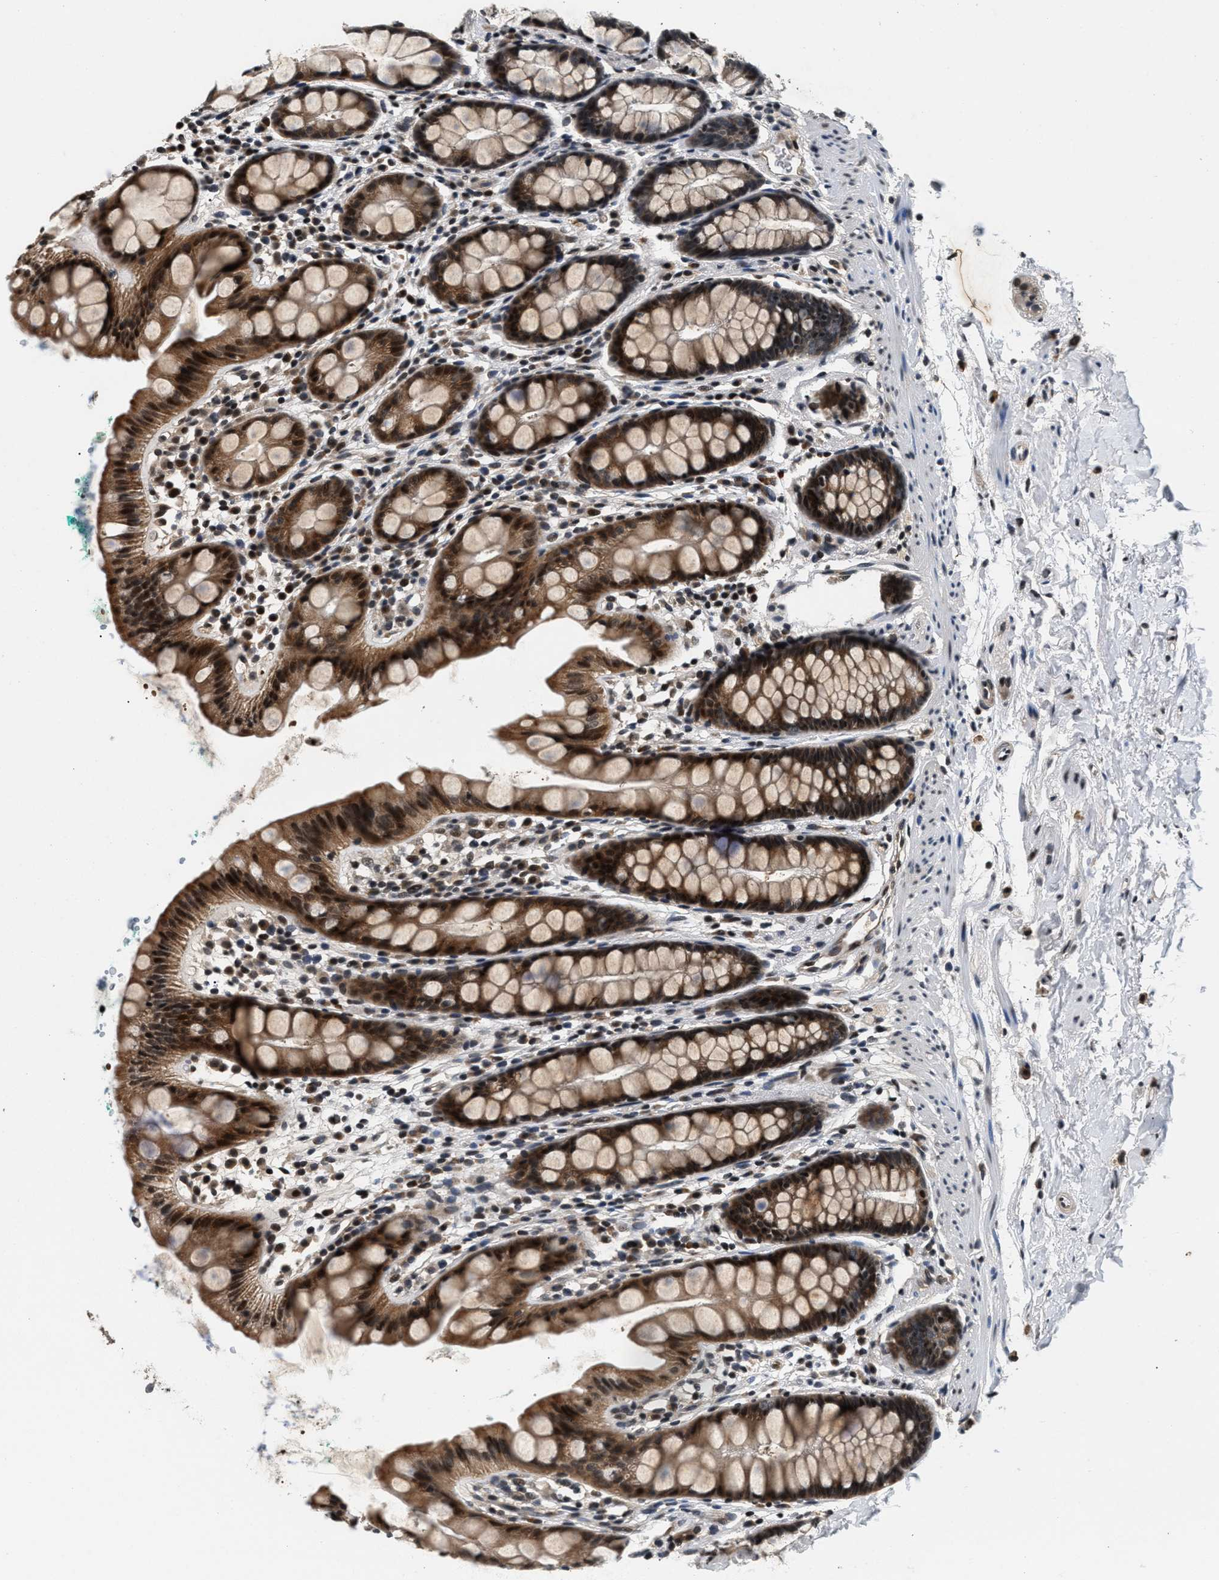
{"staining": {"intensity": "moderate", "quantity": ">75%", "location": "cytoplasmic/membranous,nuclear"}, "tissue": "rectum", "cell_type": "Glandular cells", "image_type": "normal", "snomed": [{"axis": "morphology", "description": "Normal tissue, NOS"}, {"axis": "topography", "description": "Rectum"}], "caption": "Brown immunohistochemical staining in normal human rectum exhibits moderate cytoplasmic/membranous,nuclear expression in about >75% of glandular cells. The staining was performed using DAB (3,3'-diaminobenzidine) to visualize the protein expression in brown, while the nuclei were stained in blue with hematoxylin (Magnification: 20x).", "gene": "RBM33", "patient": {"sex": "female", "age": 65}}